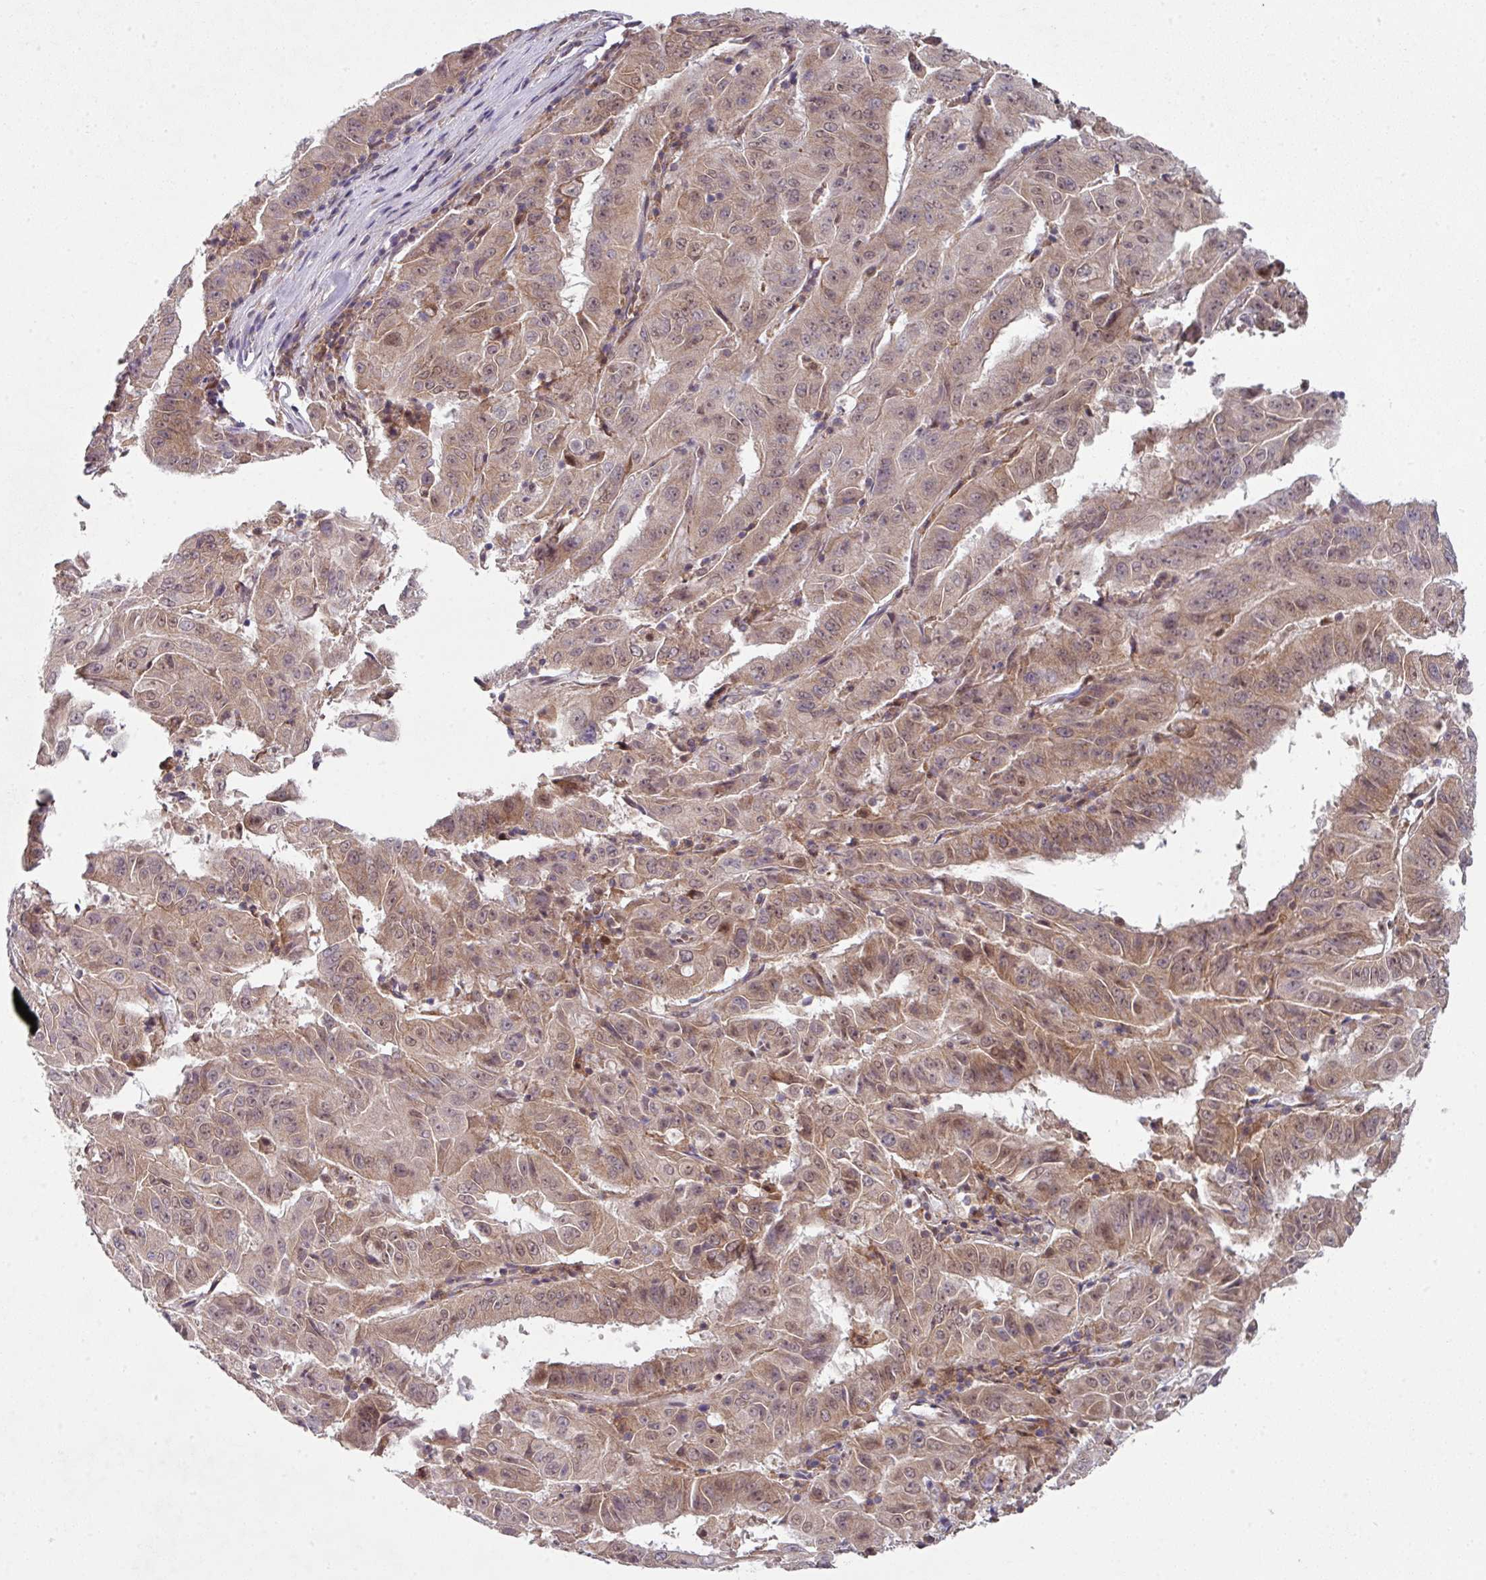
{"staining": {"intensity": "moderate", "quantity": ">75%", "location": "cytoplasmic/membranous,nuclear"}, "tissue": "pancreatic cancer", "cell_type": "Tumor cells", "image_type": "cancer", "snomed": [{"axis": "morphology", "description": "Adenocarcinoma, NOS"}, {"axis": "topography", "description": "Pancreas"}], "caption": "The image reveals immunohistochemical staining of pancreatic adenocarcinoma. There is moderate cytoplasmic/membranous and nuclear staining is appreciated in about >75% of tumor cells.", "gene": "CAMLG", "patient": {"sex": "male", "age": 63}}